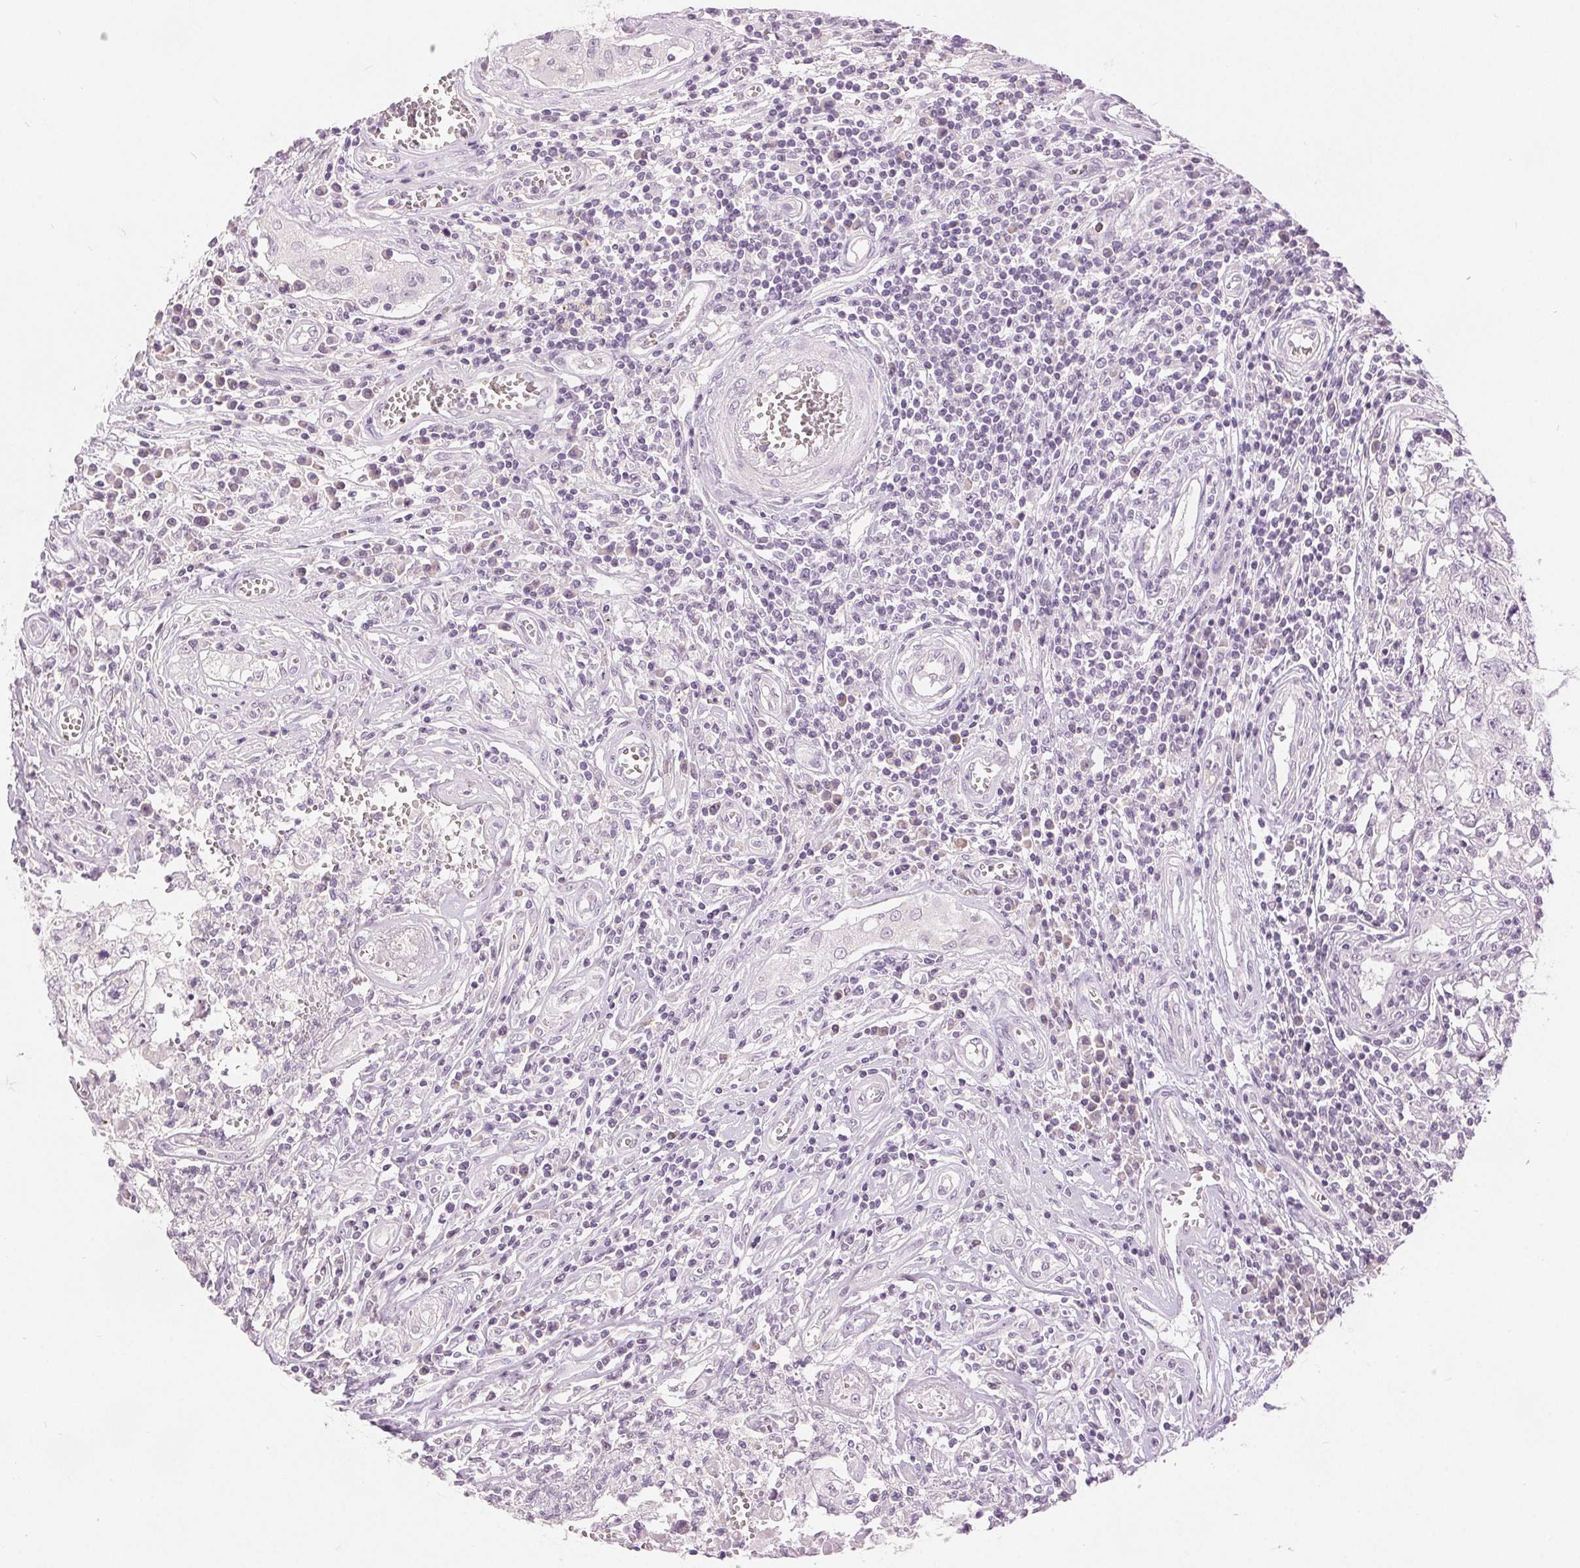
{"staining": {"intensity": "negative", "quantity": "none", "location": "none"}, "tissue": "testis cancer", "cell_type": "Tumor cells", "image_type": "cancer", "snomed": [{"axis": "morphology", "description": "Carcinoma, Embryonal, NOS"}, {"axis": "topography", "description": "Testis"}], "caption": "Testis cancer (embryonal carcinoma) stained for a protein using IHC reveals no staining tumor cells.", "gene": "DSG3", "patient": {"sex": "male", "age": 36}}